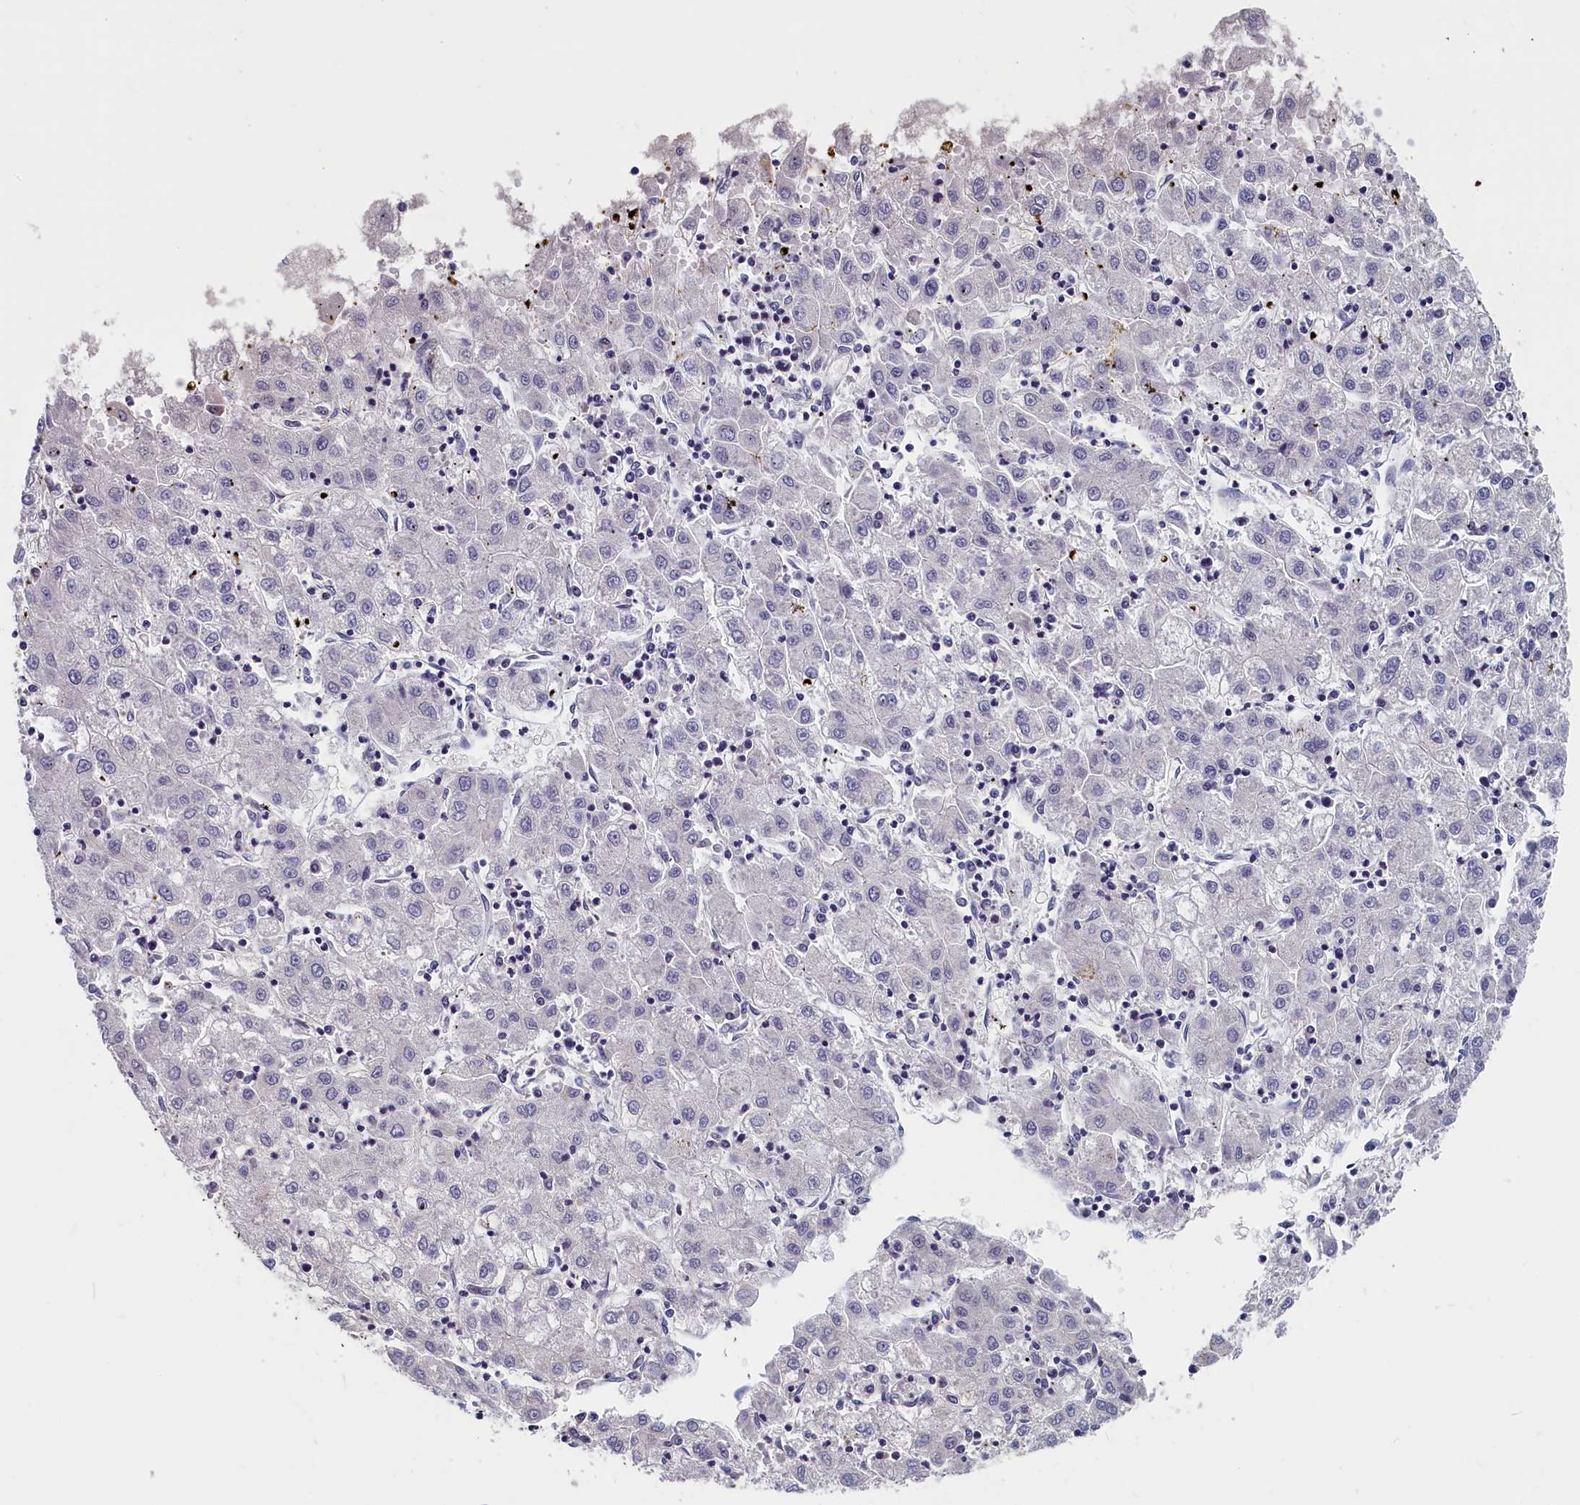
{"staining": {"intensity": "negative", "quantity": "none", "location": "none"}, "tissue": "liver cancer", "cell_type": "Tumor cells", "image_type": "cancer", "snomed": [{"axis": "morphology", "description": "Carcinoma, Hepatocellular, NOS"}, {"axis": "topography", "description": "Liver"}], "caption": "A histopathology image of liver hepatocellular carcinoma stained for a protein demonstrates no brown staining in tumor cells.", "gene": "TMEM116", "patient": {"sex": "male", "age": 72}}